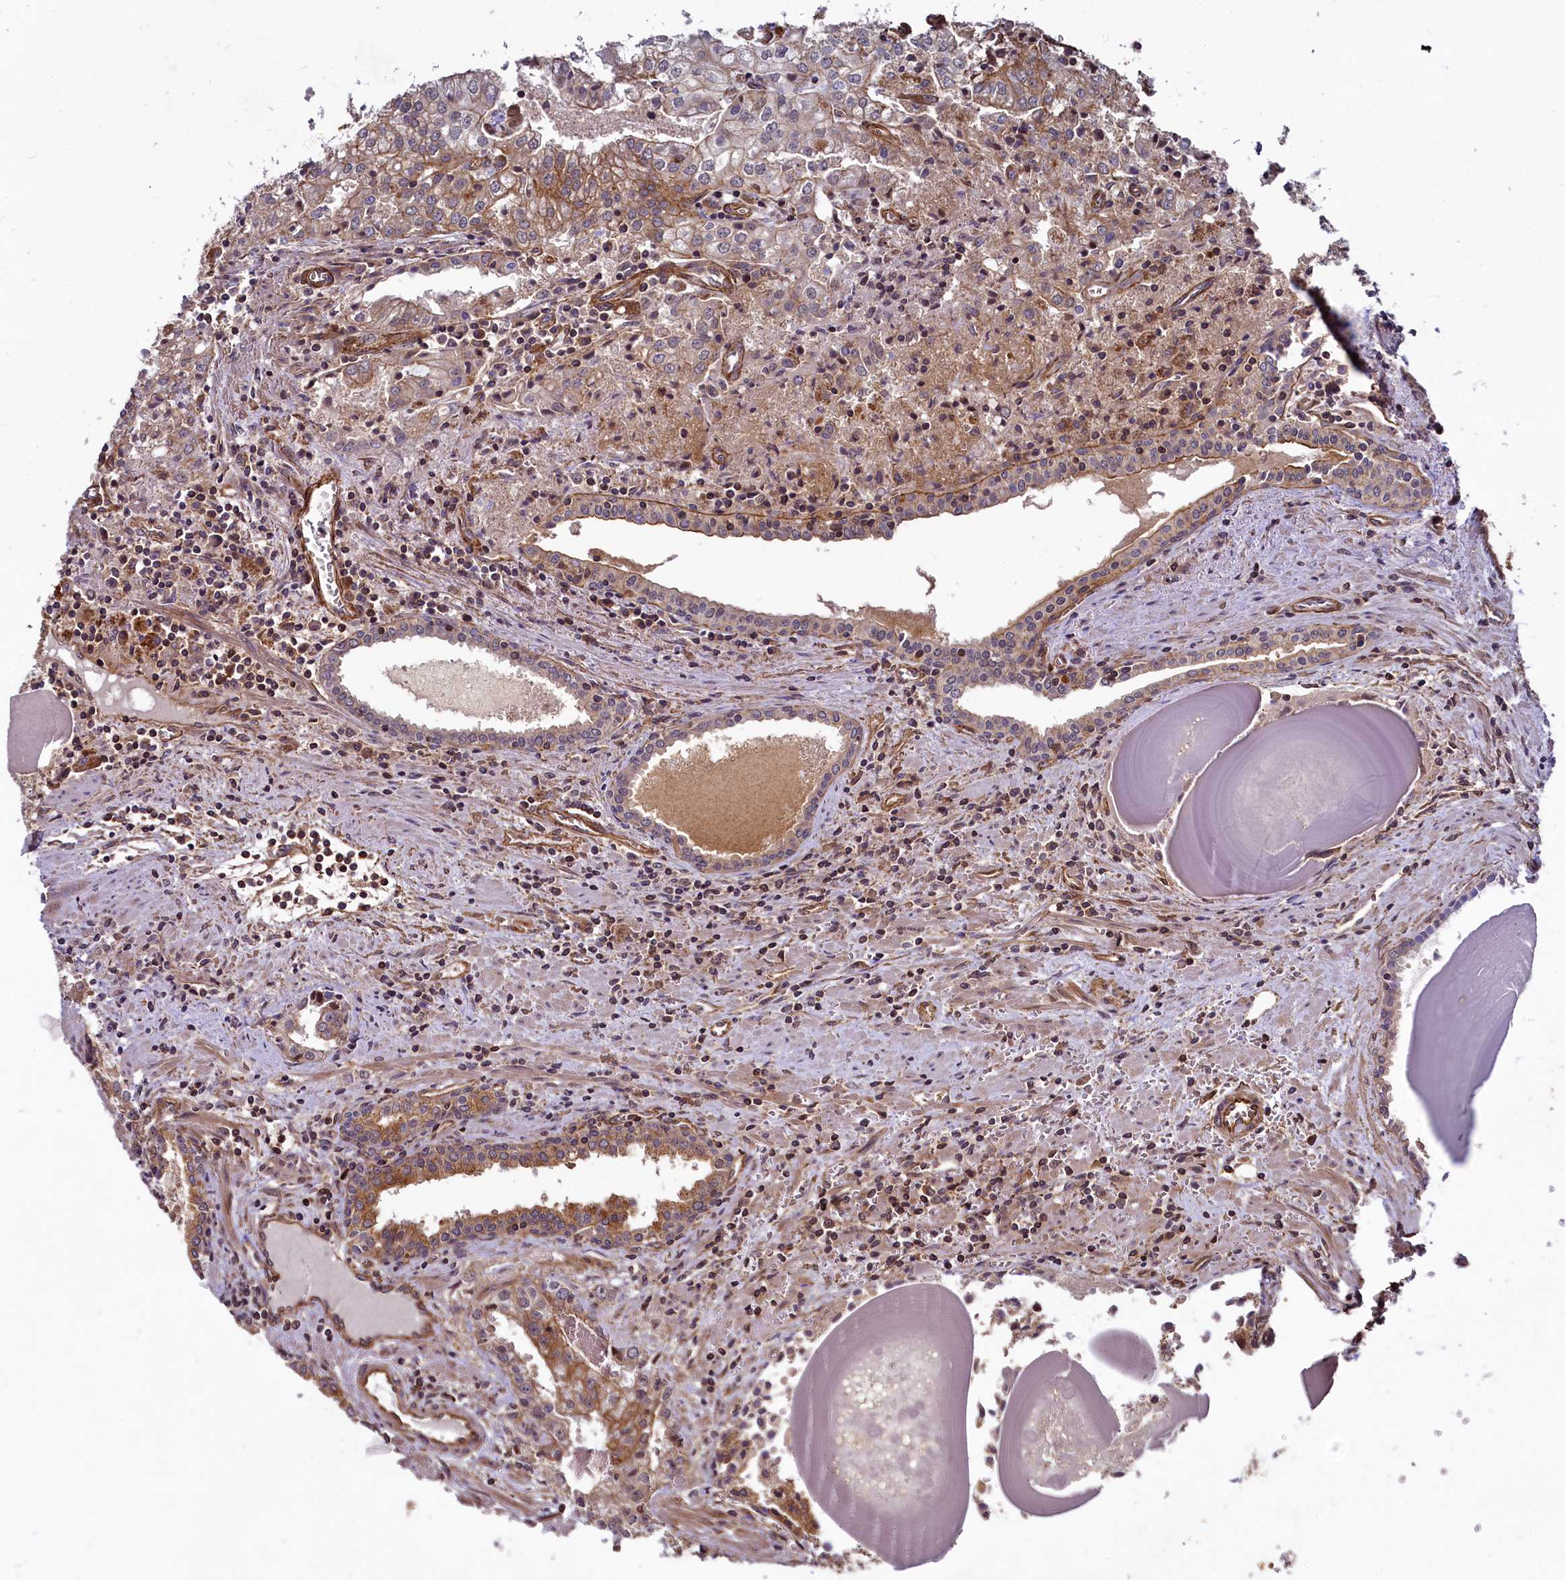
{"staining": {"intensity": "strong", "quantity": "25%-75%", "location": "cytoplasmic/membranous"}, "tissue": "prostate cancer", "cell_type": "Tumor cells", "image_type": "cancer", "snomed": [{"axis": "morphology", "description": "Adenocarcinoma, High grade"}, {"axis": "topography", "description": "Prostate"}], "caption": "Protein expression analysis of human prostate adenocarcinoma (high-grade) reveals strong cytoplasmic/membranous expression in approximately 25%-75% of tumor cells.", "gene": "SVIP", "patient": {"sex": "male", "age": 68}}